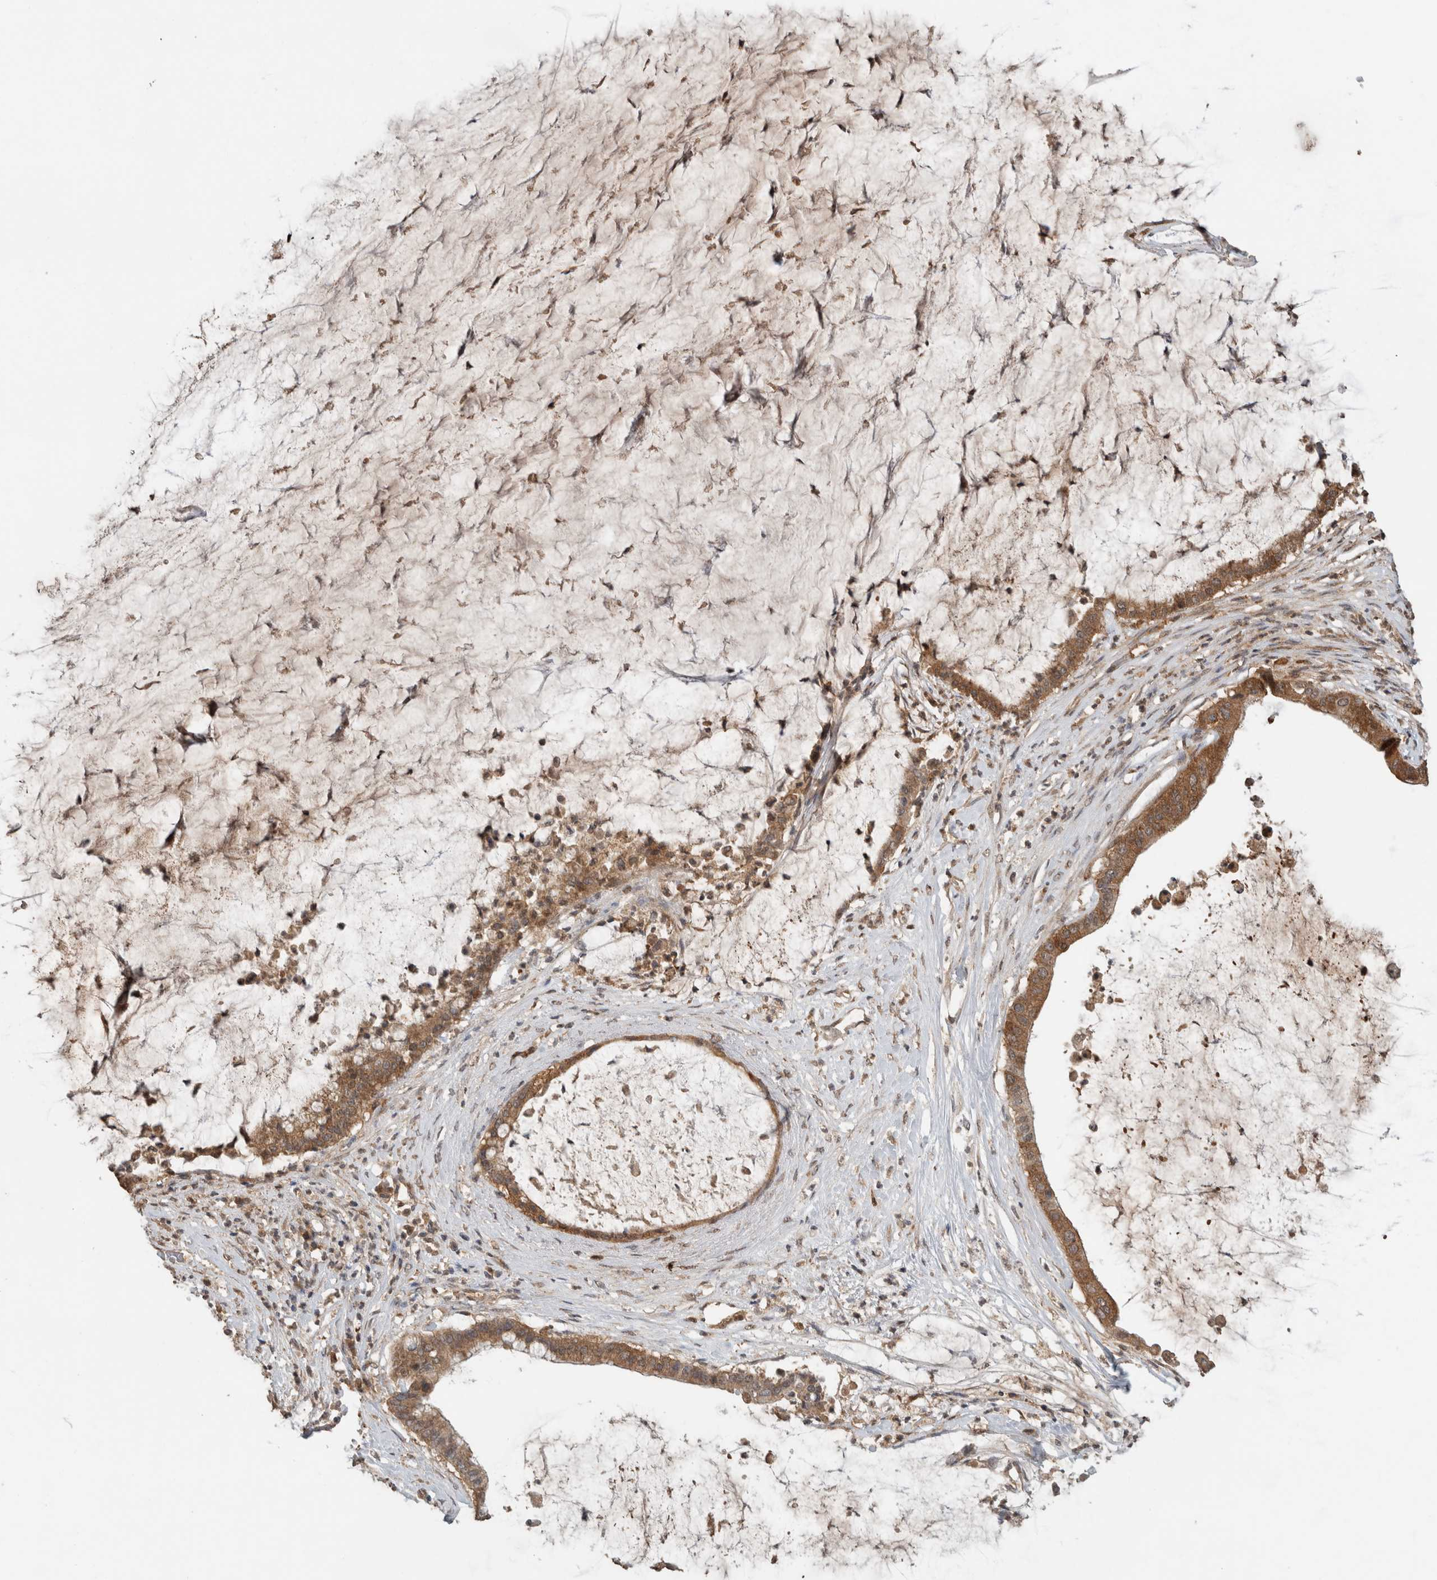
{"staining": {"intensity": "moderate", "quantity": ">75%", "location": "cytoplasmic/membranous"}, "tissue": "pancreatic cancer", "cell_type": "Tumor cells", "image_type": "cancer", "snomed": [{"axis": "morphology", "description": "Adenocarcinoma, NOS"}, {"axis": "topography", "description": "Pancreas"}], "caption": "Human pancreatic cancer stained for a protein (brown) reveals moderate cytoplasmic/membranous positive positivity in approximately >75% of tumor cells.", "gene": "FAM3A", "patient": {"sex": "male", "age": 41}}